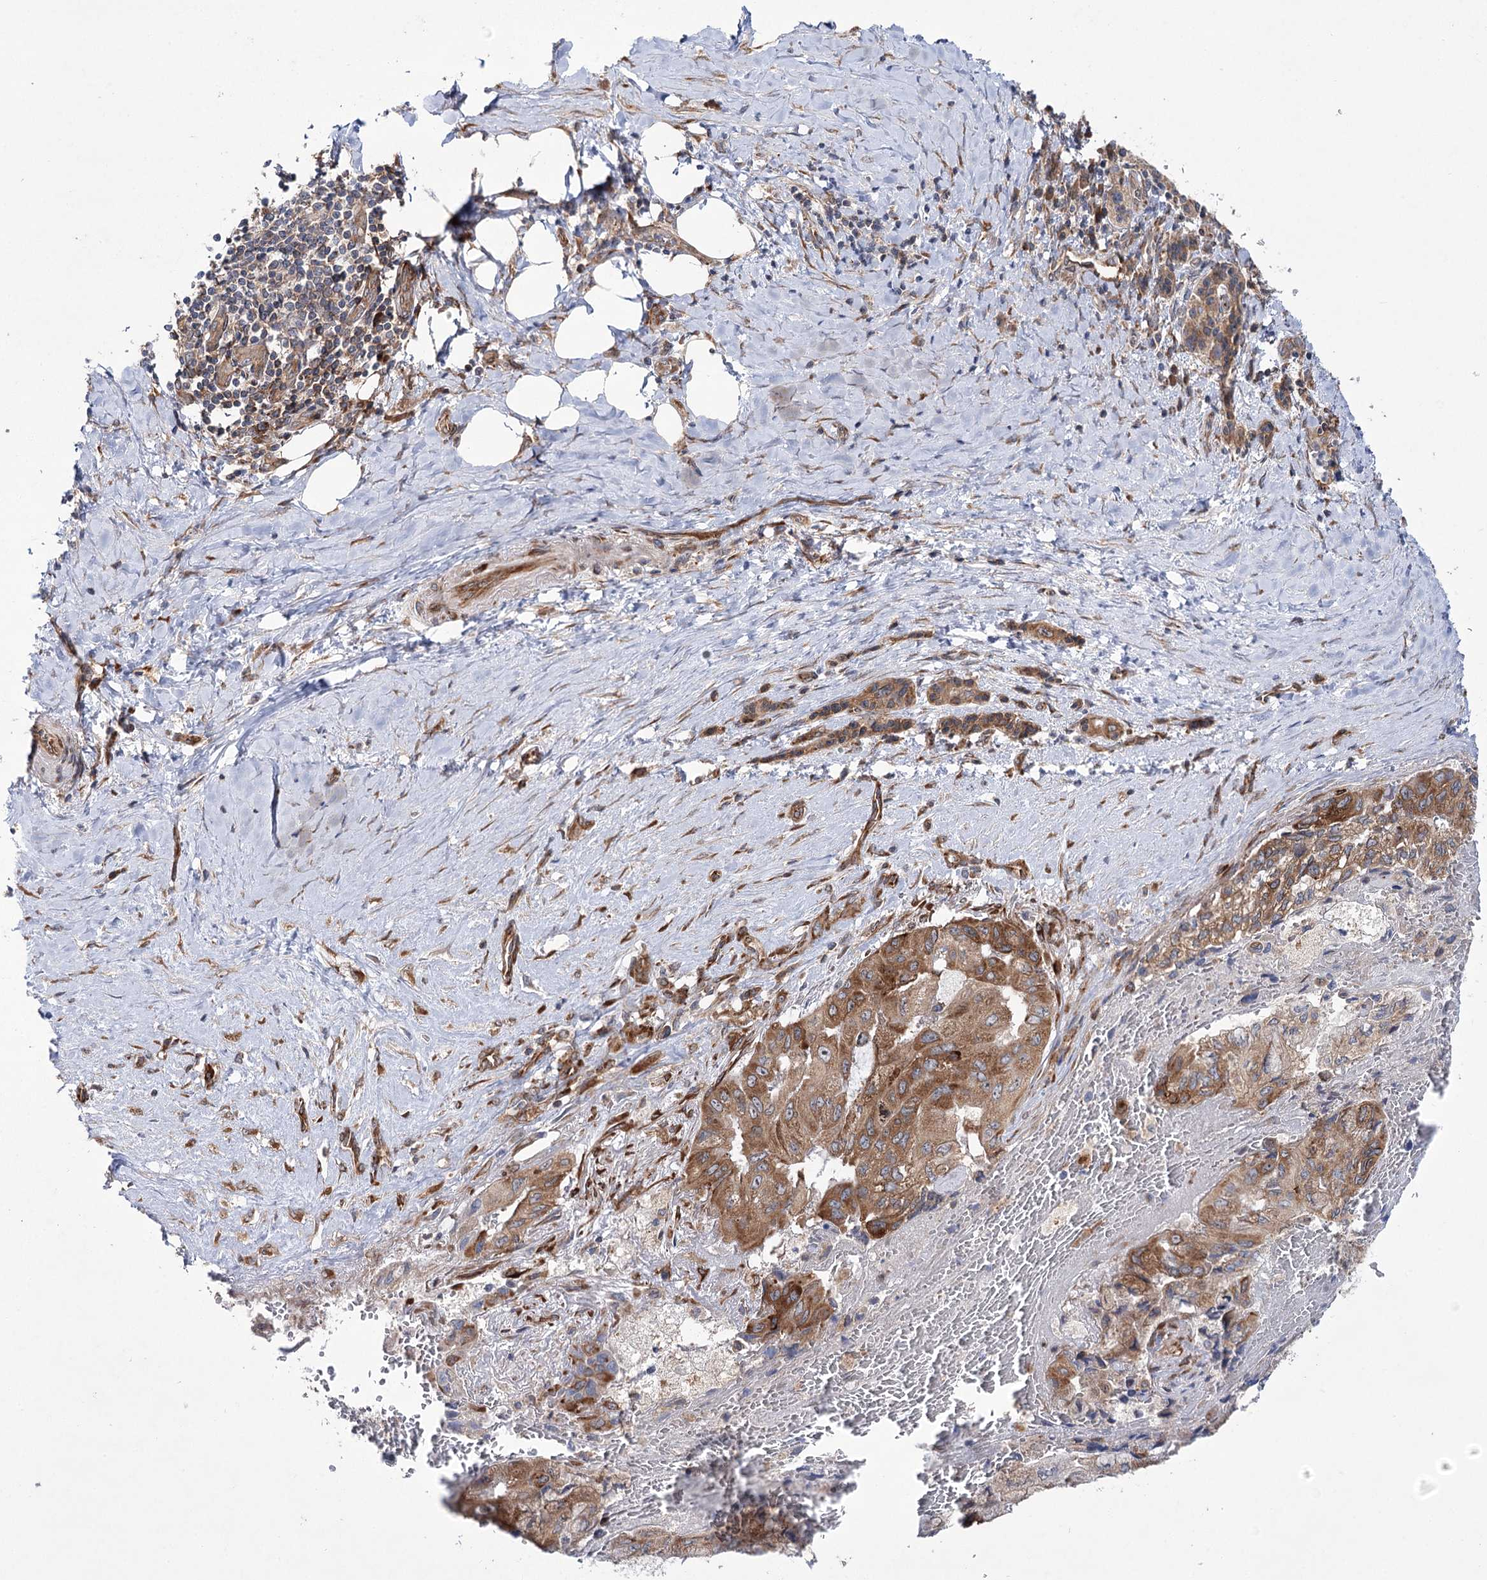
{"staining": {"intensity": "strong", "quantity": ">75%", "location": "cytoplasmic/membranous"}, "tissue": "pancreatic cancer", "cell_type": "Tumor cells", "image_type": "cancer", "snomed": [{"axis": "morphology", "description": "Adenocarcinoma, NOS"}, {"axis": "topography", "description": "Pancreas"}], "caption": "A high amount of strong cytoplasmic/membranous expression is seen in about >75% of tumor cells in pancreatic cancer tissue.", "gene": "VWA2", "patient": {"sex": "male", "age": 51}}